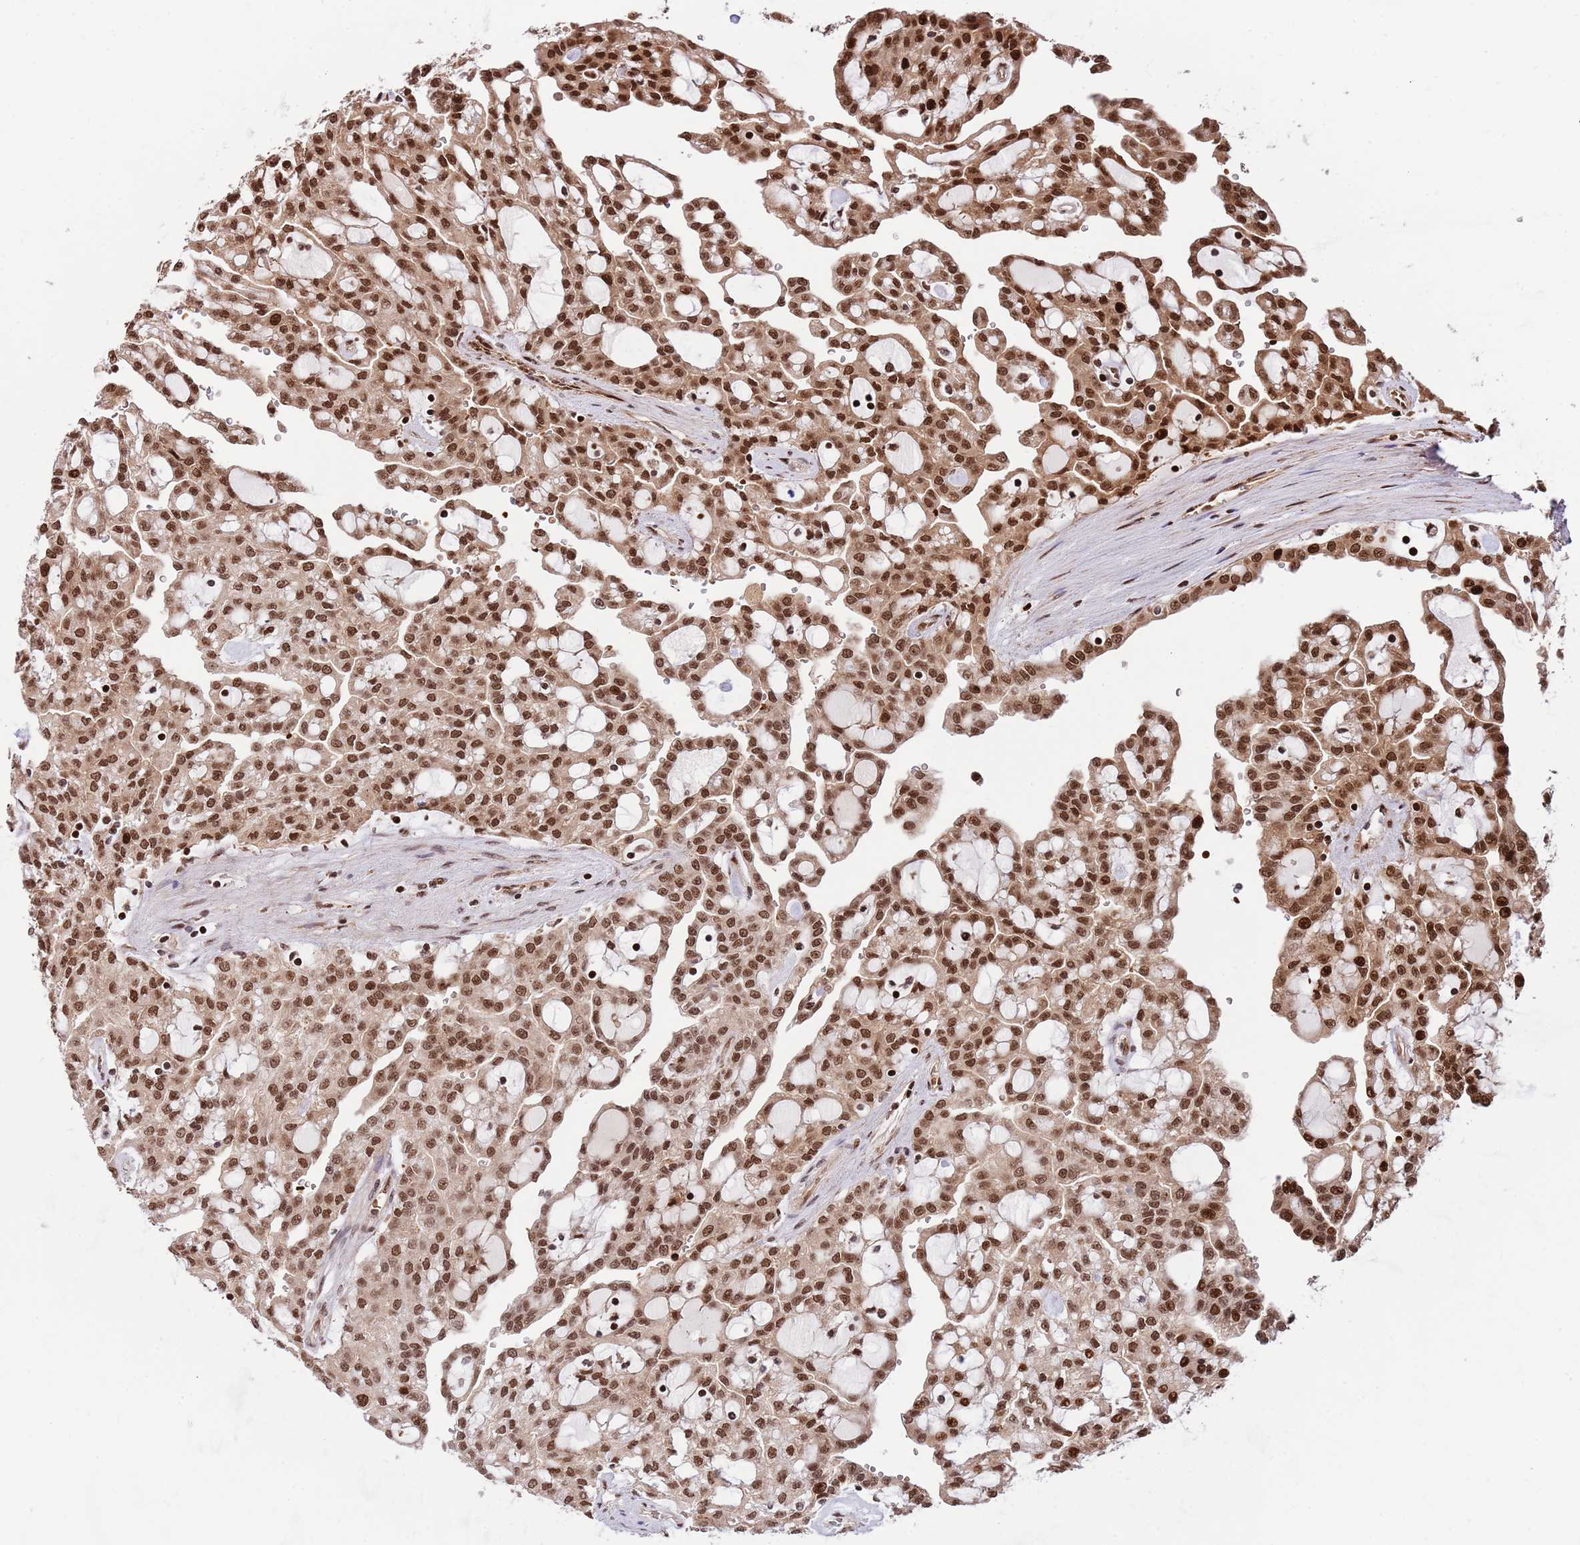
{"staining": {"intensity": "strong", "quantity": ">75%", "location": "nuclear"}, "tissue": "renal cancer", "cell_type": "Tumor cells", "image_type": "cancer", "snomed": [{"axis": "morphology", "description": "Adenocarcinoma, NOS"}, {"axis": "topography", "description": "Kidney"}], "caption": "Renal cancer stained for a protein (brown) reveals strong nuclear positive staining in about >75% of tumor cells.", "gene": "RIF1", "patient": {"sex": "male", "age": 63}}